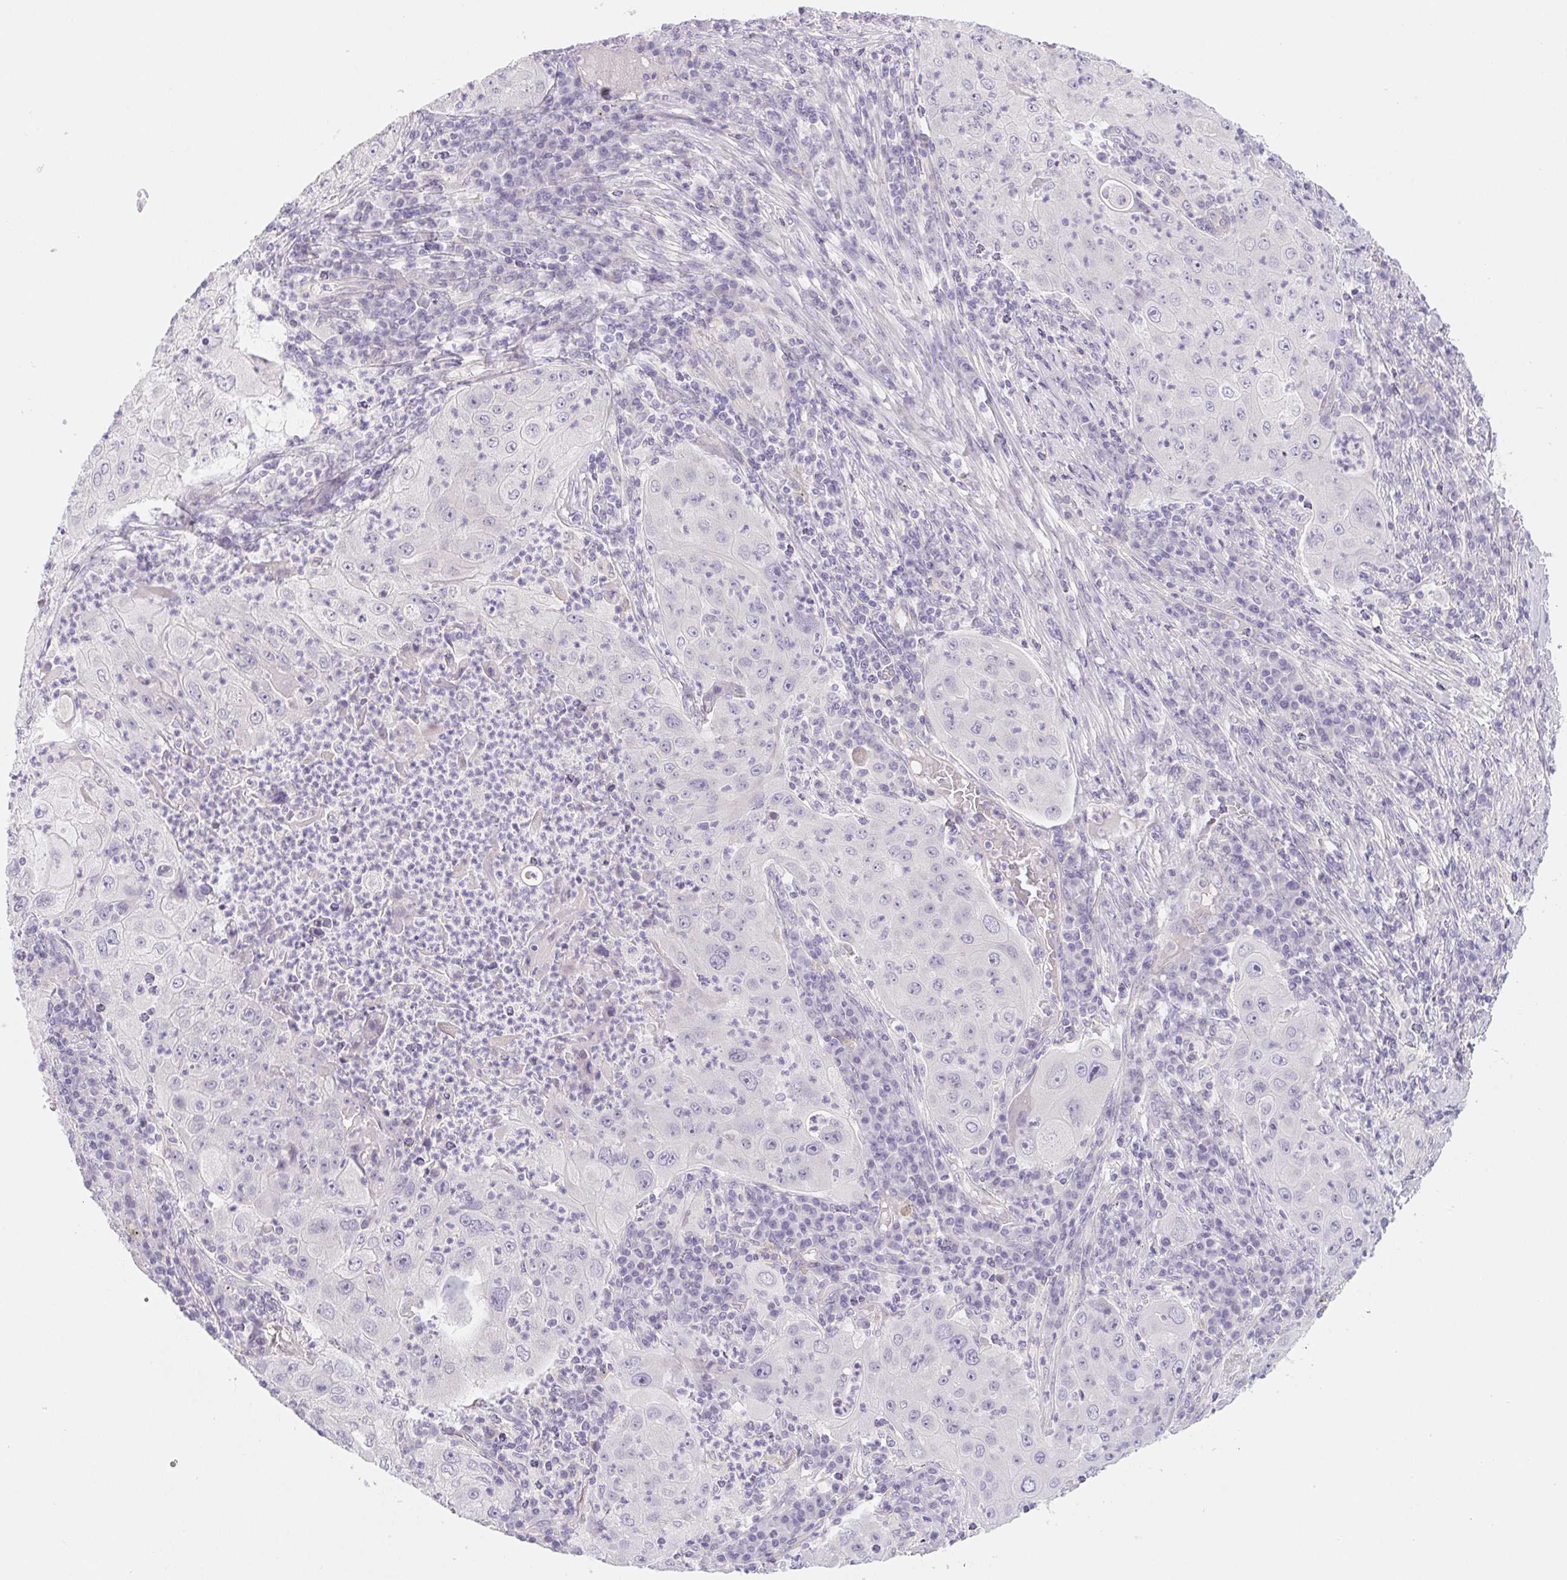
{"staining": {"intensity": "negative", "quantity": "none", "location": "none"}, "tissue": "lung cancer", "cell_type": "Tumor cells", "image_type": "cancer", "snomed": [{"axis": "morphology", "description": "Squamous cell carcinoma, NOS"}, {"axis": "topography", "description": "Lung"}], "caption": "Immunohistochemical staining of human squamous cell carcinoma (lung) displays no significant expression in tumor cells.", "gene": "CTNND2", "patient": {"sex": "female", "age": 59}}